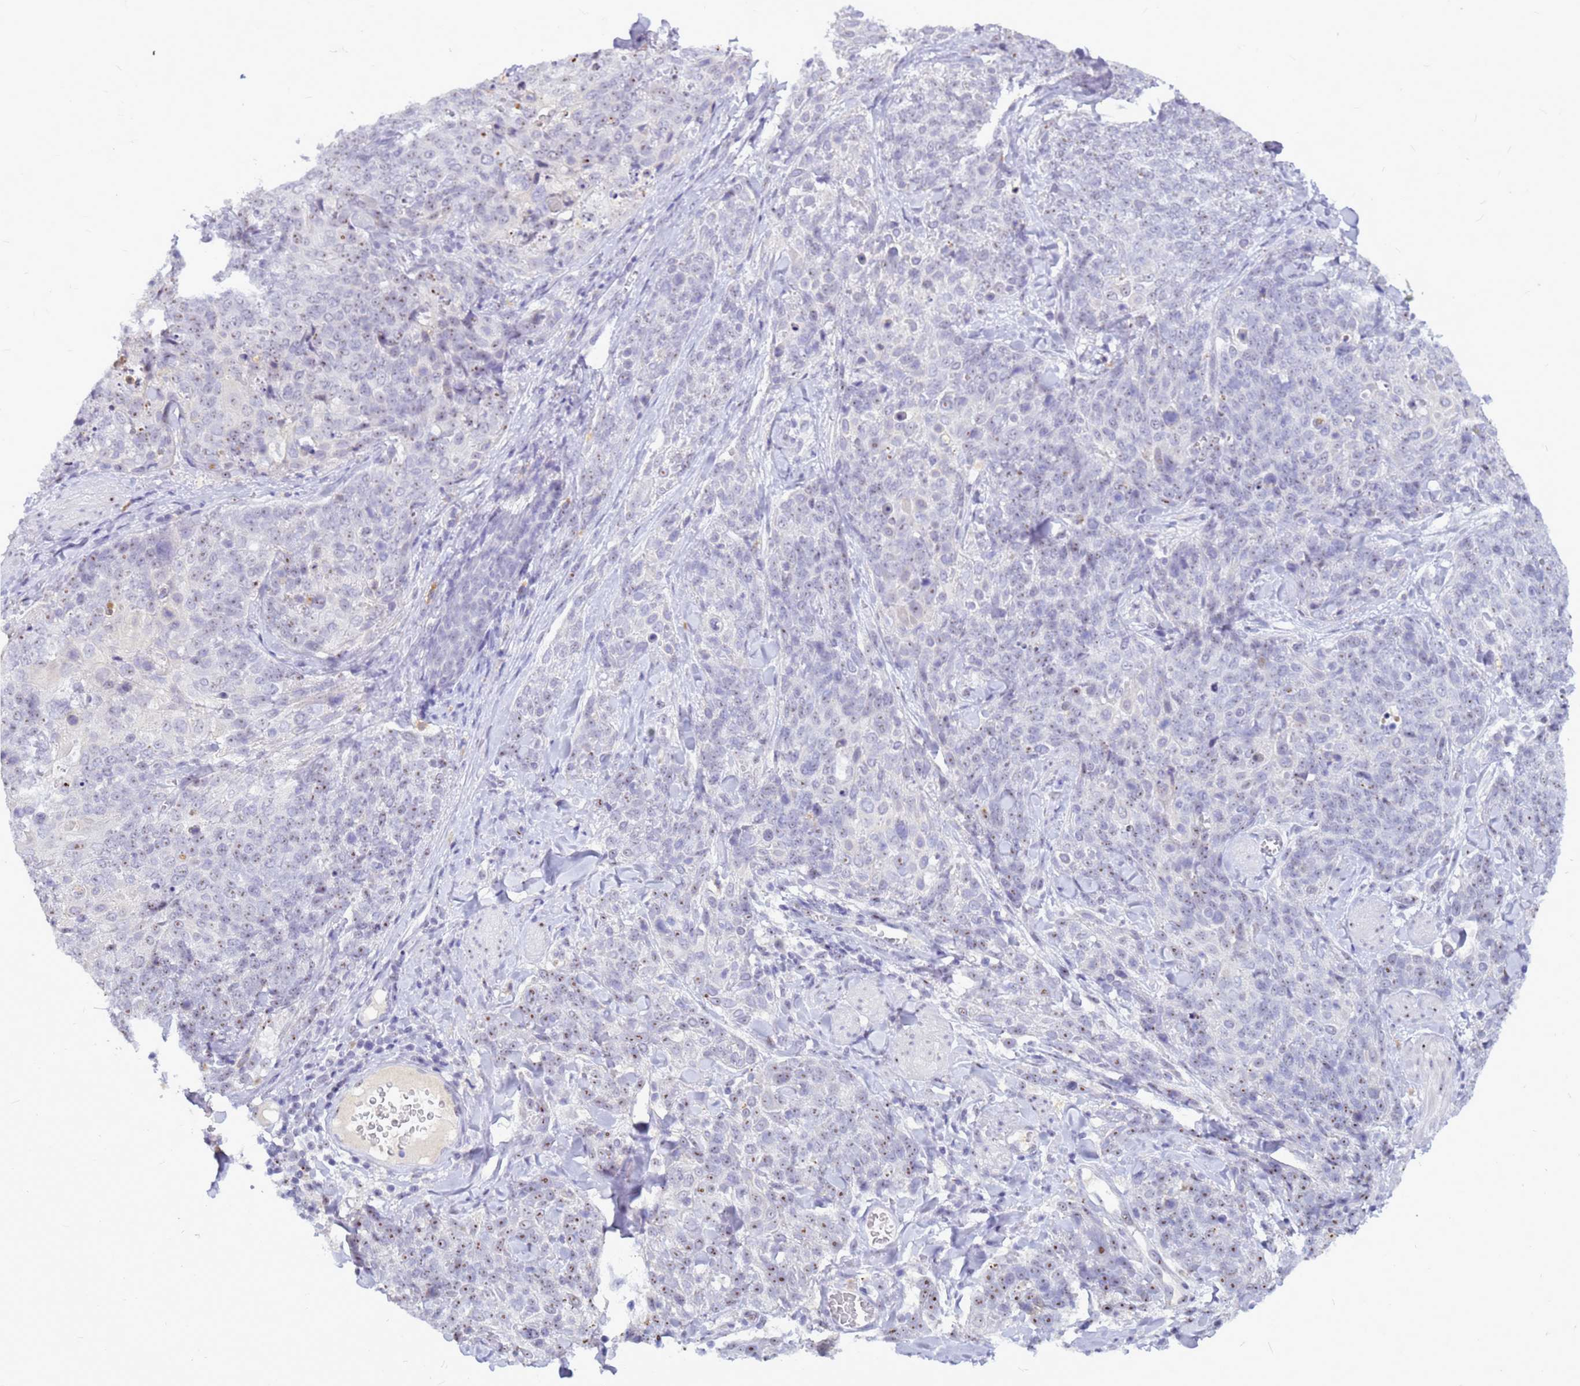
{"staining": {"intensity": "negative", "quantity": "none", "location": "none"}, "tissue": "skin cancer", "cell_type": "Tumor cells", "image_type": "cancer", "snomed": [{"axis": "morphology", "description": "Squamous cell carcinoma, NOS"}, {"axis": "topography", "description": "Skin"}, {"axis": "topography", "description": "Vulva"}], "caption": "This is an IHC image of human skin cancer. There is no expression in tumor cells.", "gene": "DMRTC2", "patient": {"sex": "female", "age": 85}}